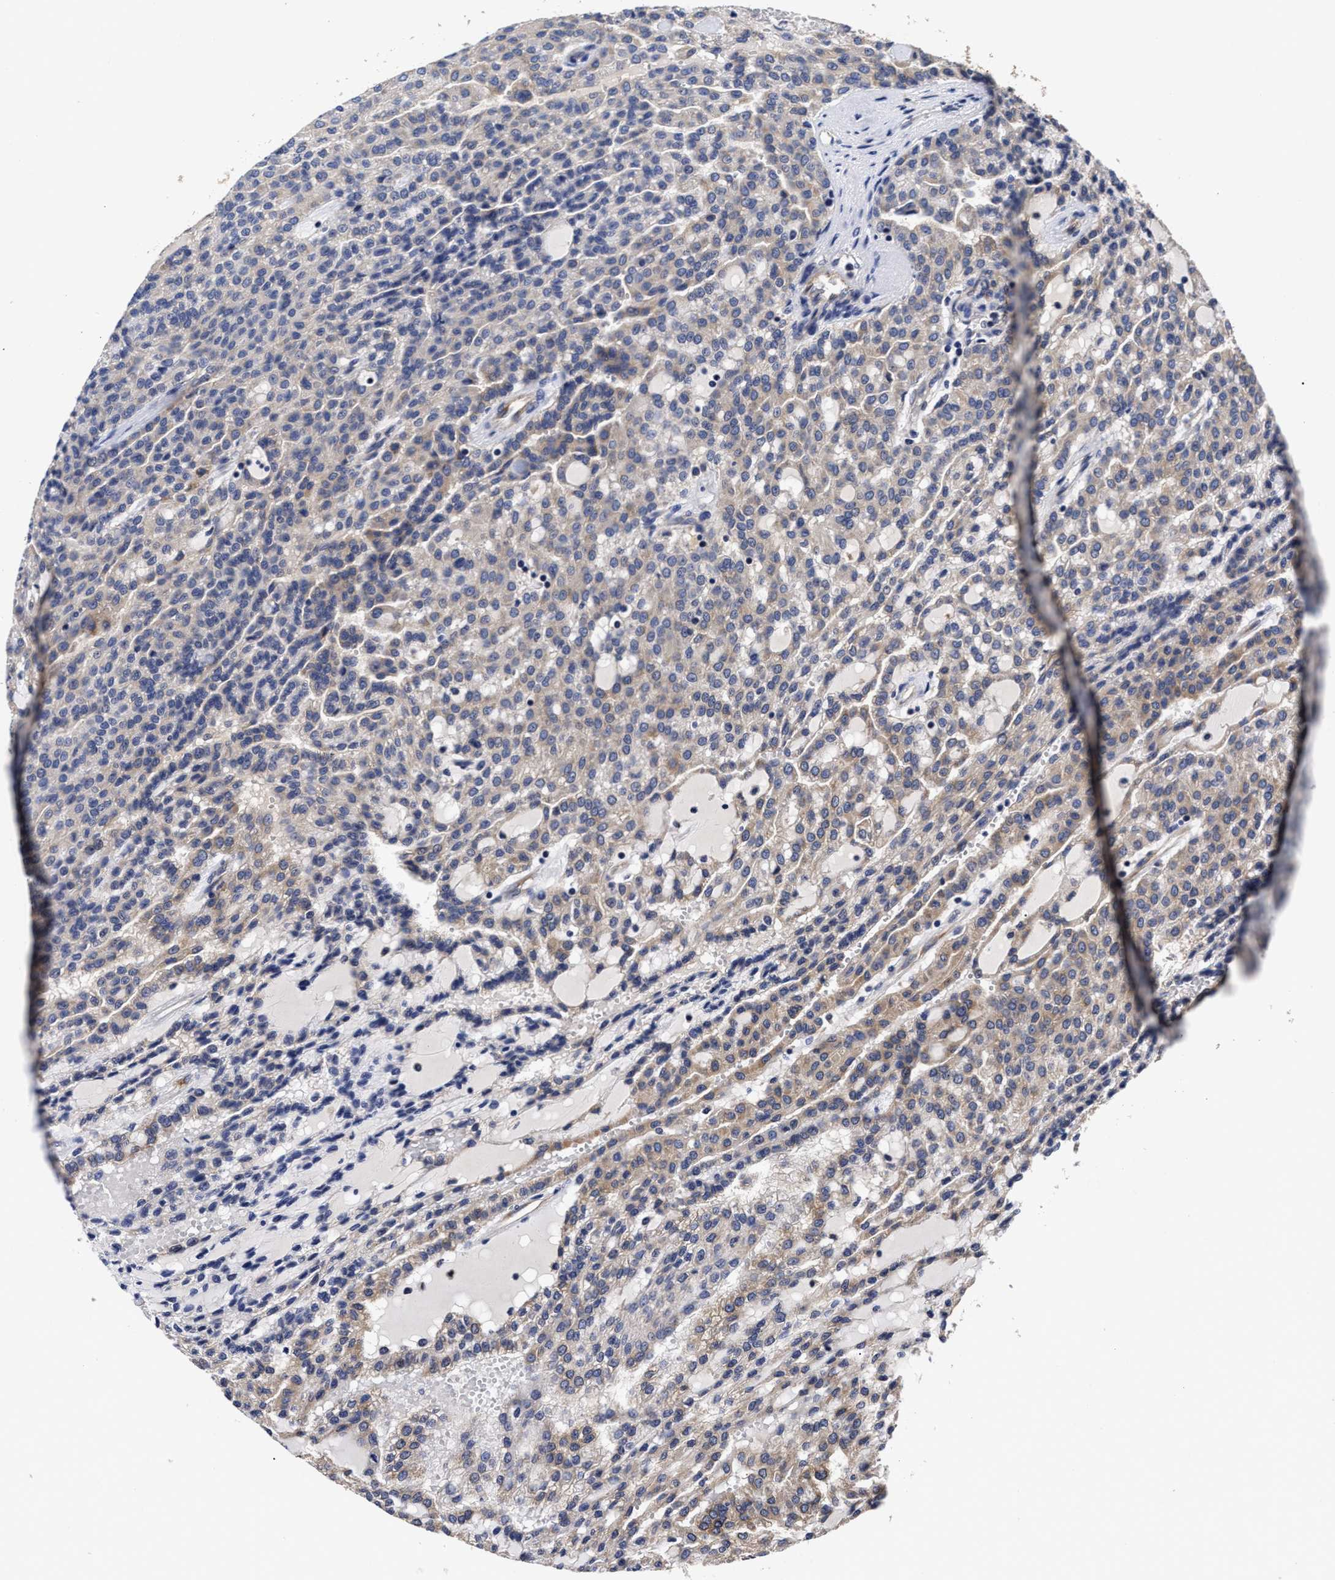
{"staining": {"intensity": "weak", "quantity": "25%-75%", "location": "cytoplasmic/membranous"}, "tissue": "renal cancer", "cell_type": "Tumor cells", "image_type": "cancer", "snomed": [{"axis": "morphology", "description": "Adenocarcinoma, NOS"}, {"axis": "topography", "description": "Kidney"}], "caption": "Renal adenocarcinoma stained with a protein marker exhibits weak staining in tumor cells.", "gene": "SOCS5", "patient": {"sex": "male", "age": 63}}